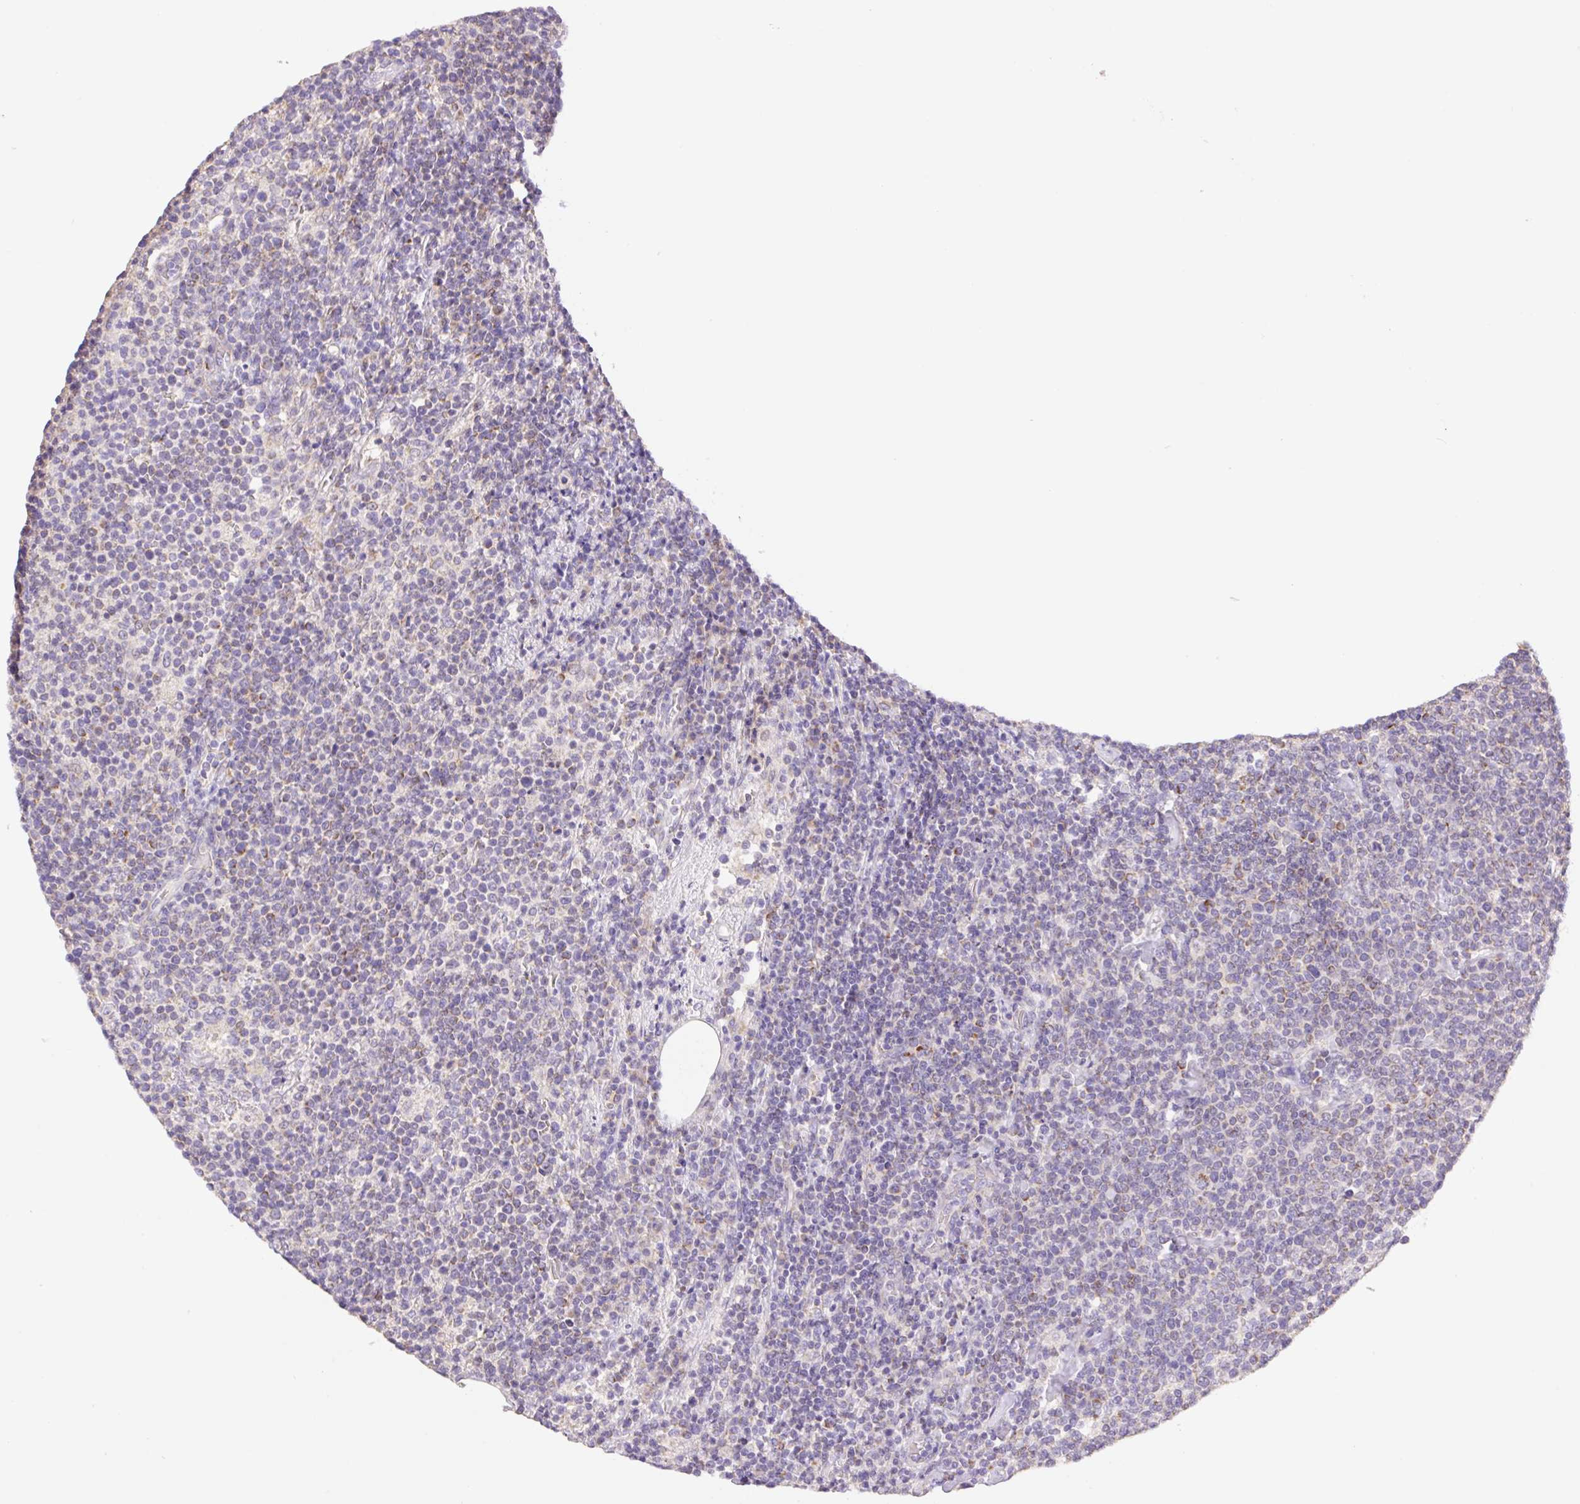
{"staining": {"intensity": "negative", "quantity": "none", "location": "none"}, "tissue": "lymphoma", "cell_type": "Tumor cells", "image_type": "cancer", "snomed": [{"axis": "morphology", "description": "Malignant lymphoma, non-Hodgkin's type, High grade"}, {"axis": "topography", "description": "Lymph node"}], "caption": "The image shows no significant expression in tumor cells of malignant lymphoma, non-Hodgkin's type (high-grade).", "gene": "COPZ2", "patient": {"sex": "male", "age": 61}}